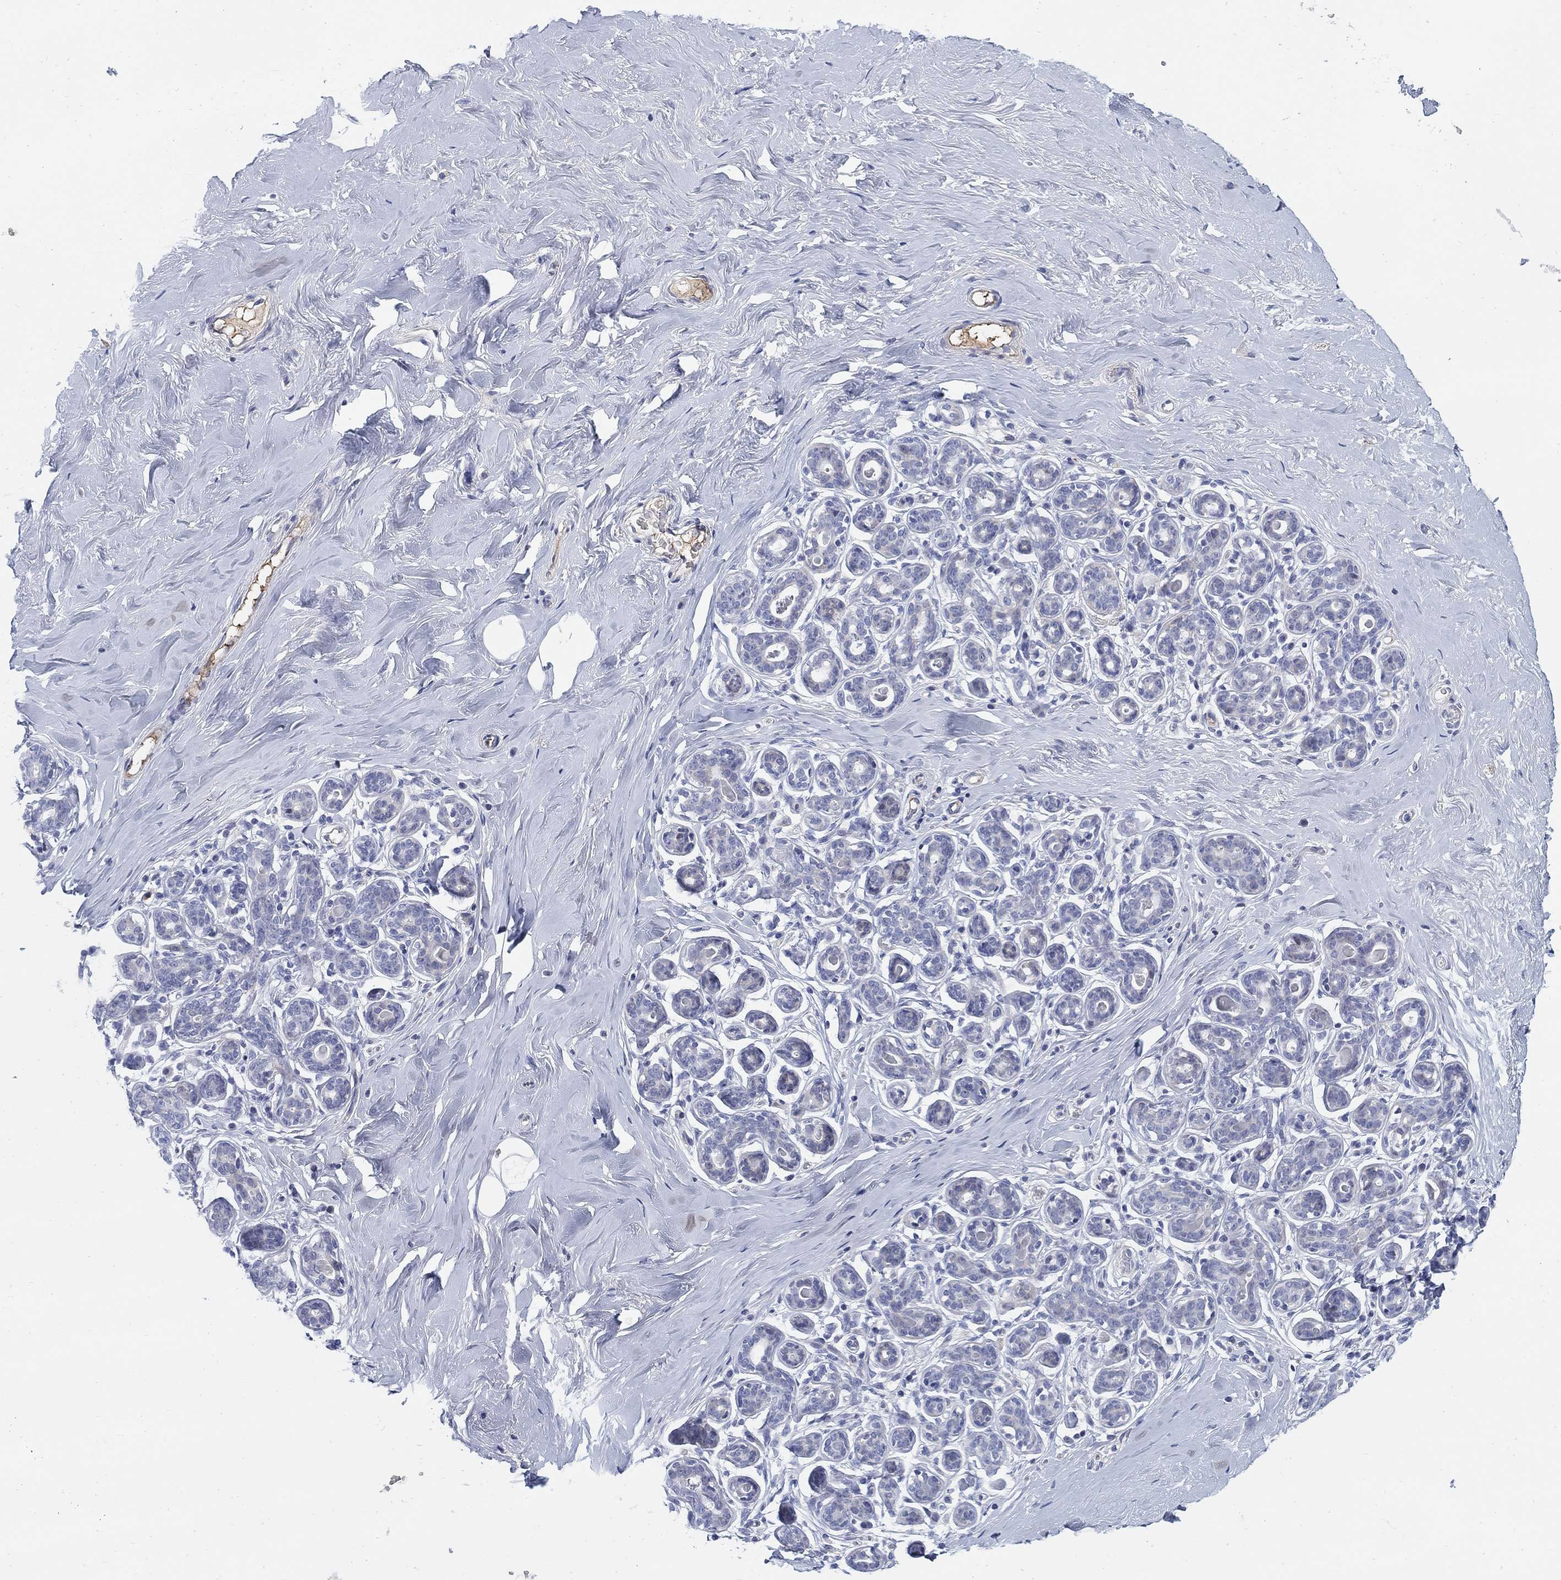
{"staining": {"intensity": "negative", "quantity": "none", "location": "none"}, "tissue": "breast", "cell_type": "Adipocytes", "image_type": "normal", "snomed": [{"axis": "morphology", "description": "Normal tissue, NOS"}, {"axis": "topography", "description": "Skin"}, {"axis": "topography", "description": "Breast"}], "caption": "Protein analysis of unremarkable breast shows no significant positivity in adipocytes. (DAB immunohistochemistry visualized using brightfield microscopy, high magnification).", "gene": "HEATR4", "patient": {"sex": "female", "age": 43}}